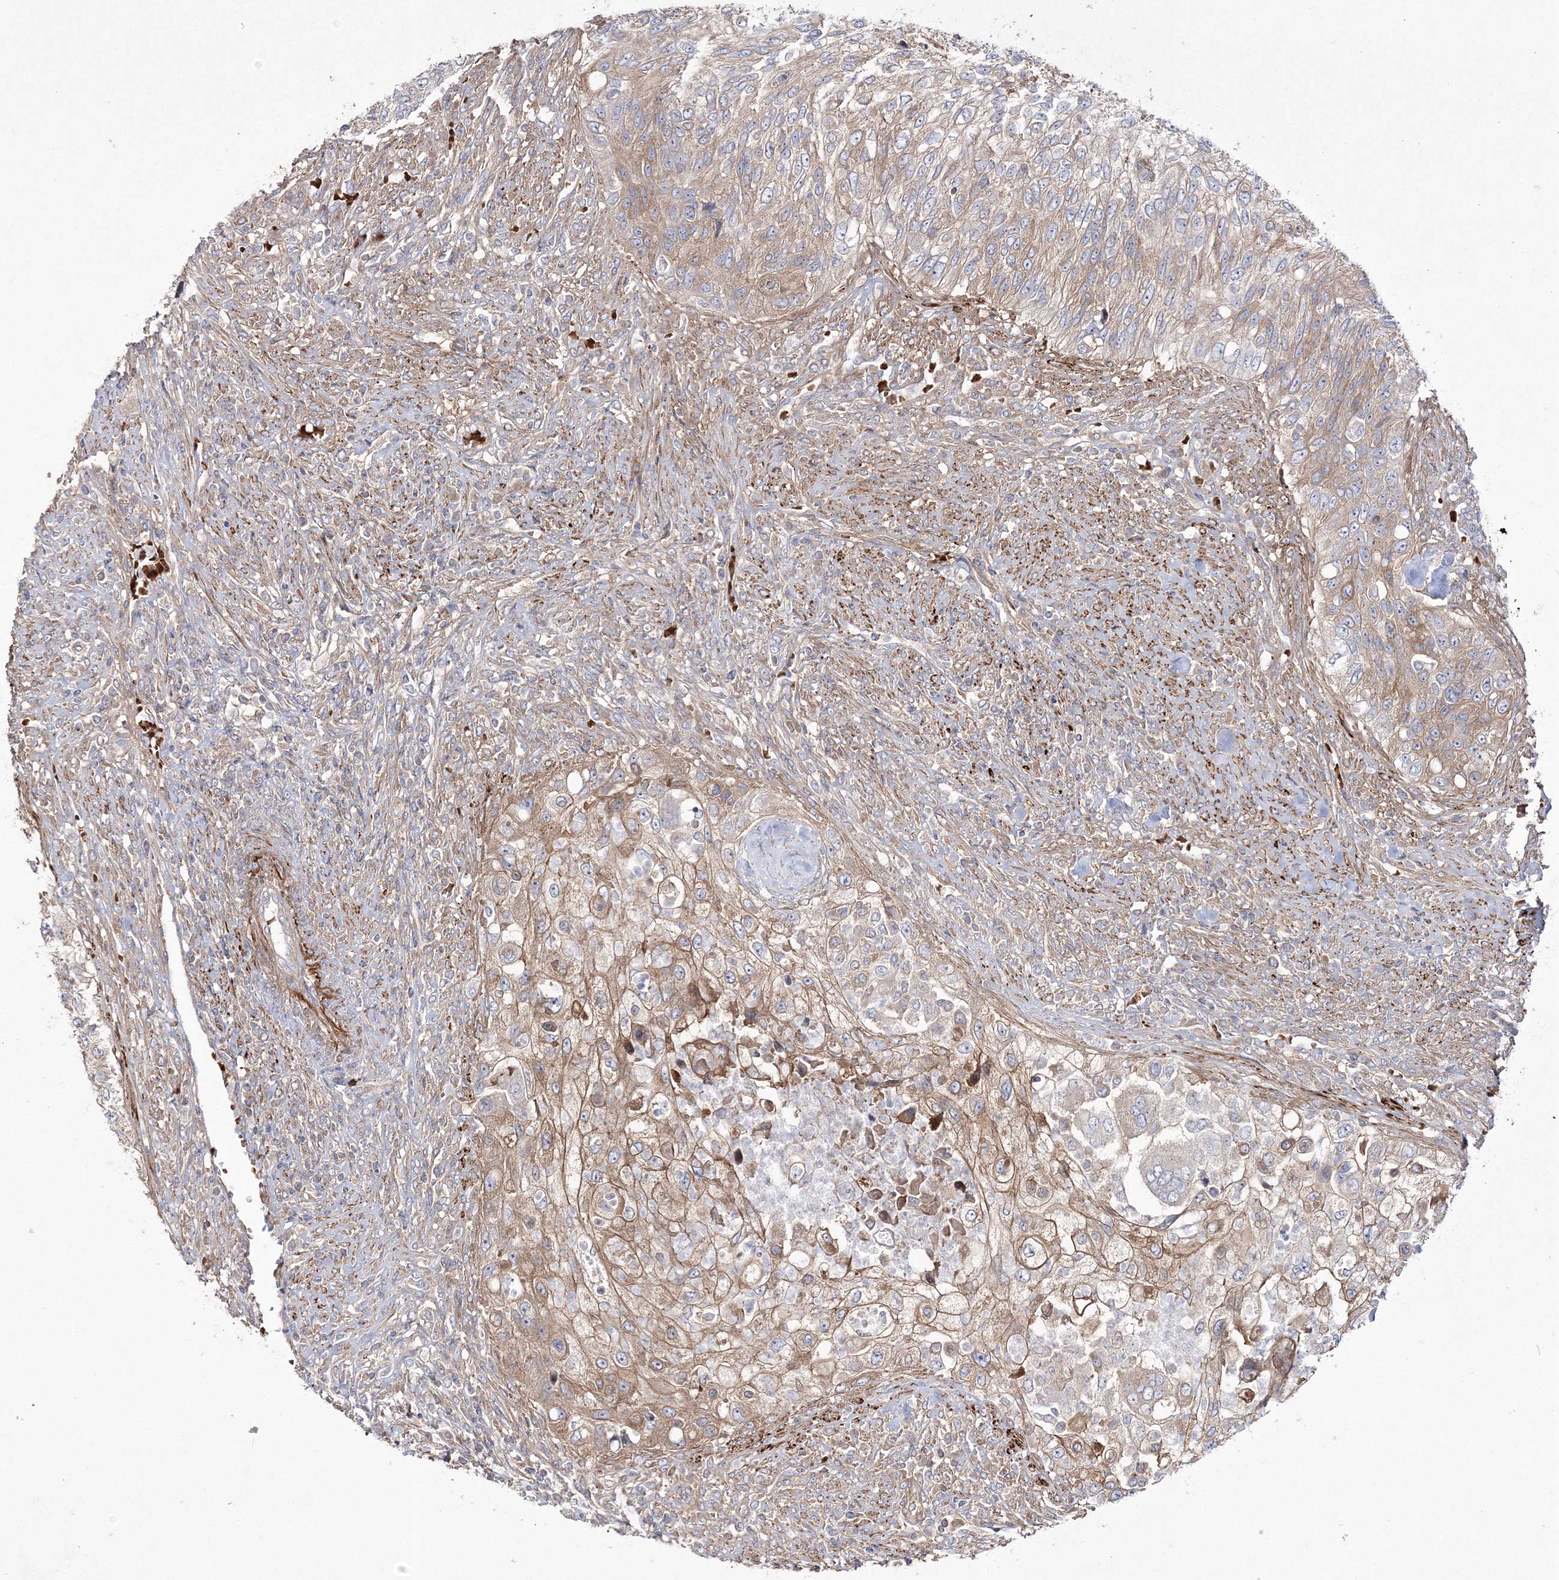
{"staining": {"intensity": "weak", "quantity": ">75%", "location": "cytoplasmic/membranous"}, "tissue": "urothelial cancer", "cell_type": "Tumor cells", "image_type": "cancer", "snomed": [{"axis": "morphology", "description": "Urothelial carcinoma, High grade"}, {"axis": "topography", "description": "Urinary bladder"}], "caption": "Immunohistochemistry (IHC) of human urothelial cancer displays low levels of weak cytoplasmic/membranous staining in approximately >75% of tumor cells.", "gene": "ZSWIM6", "patient": {"sex": "female", "age": 60}}